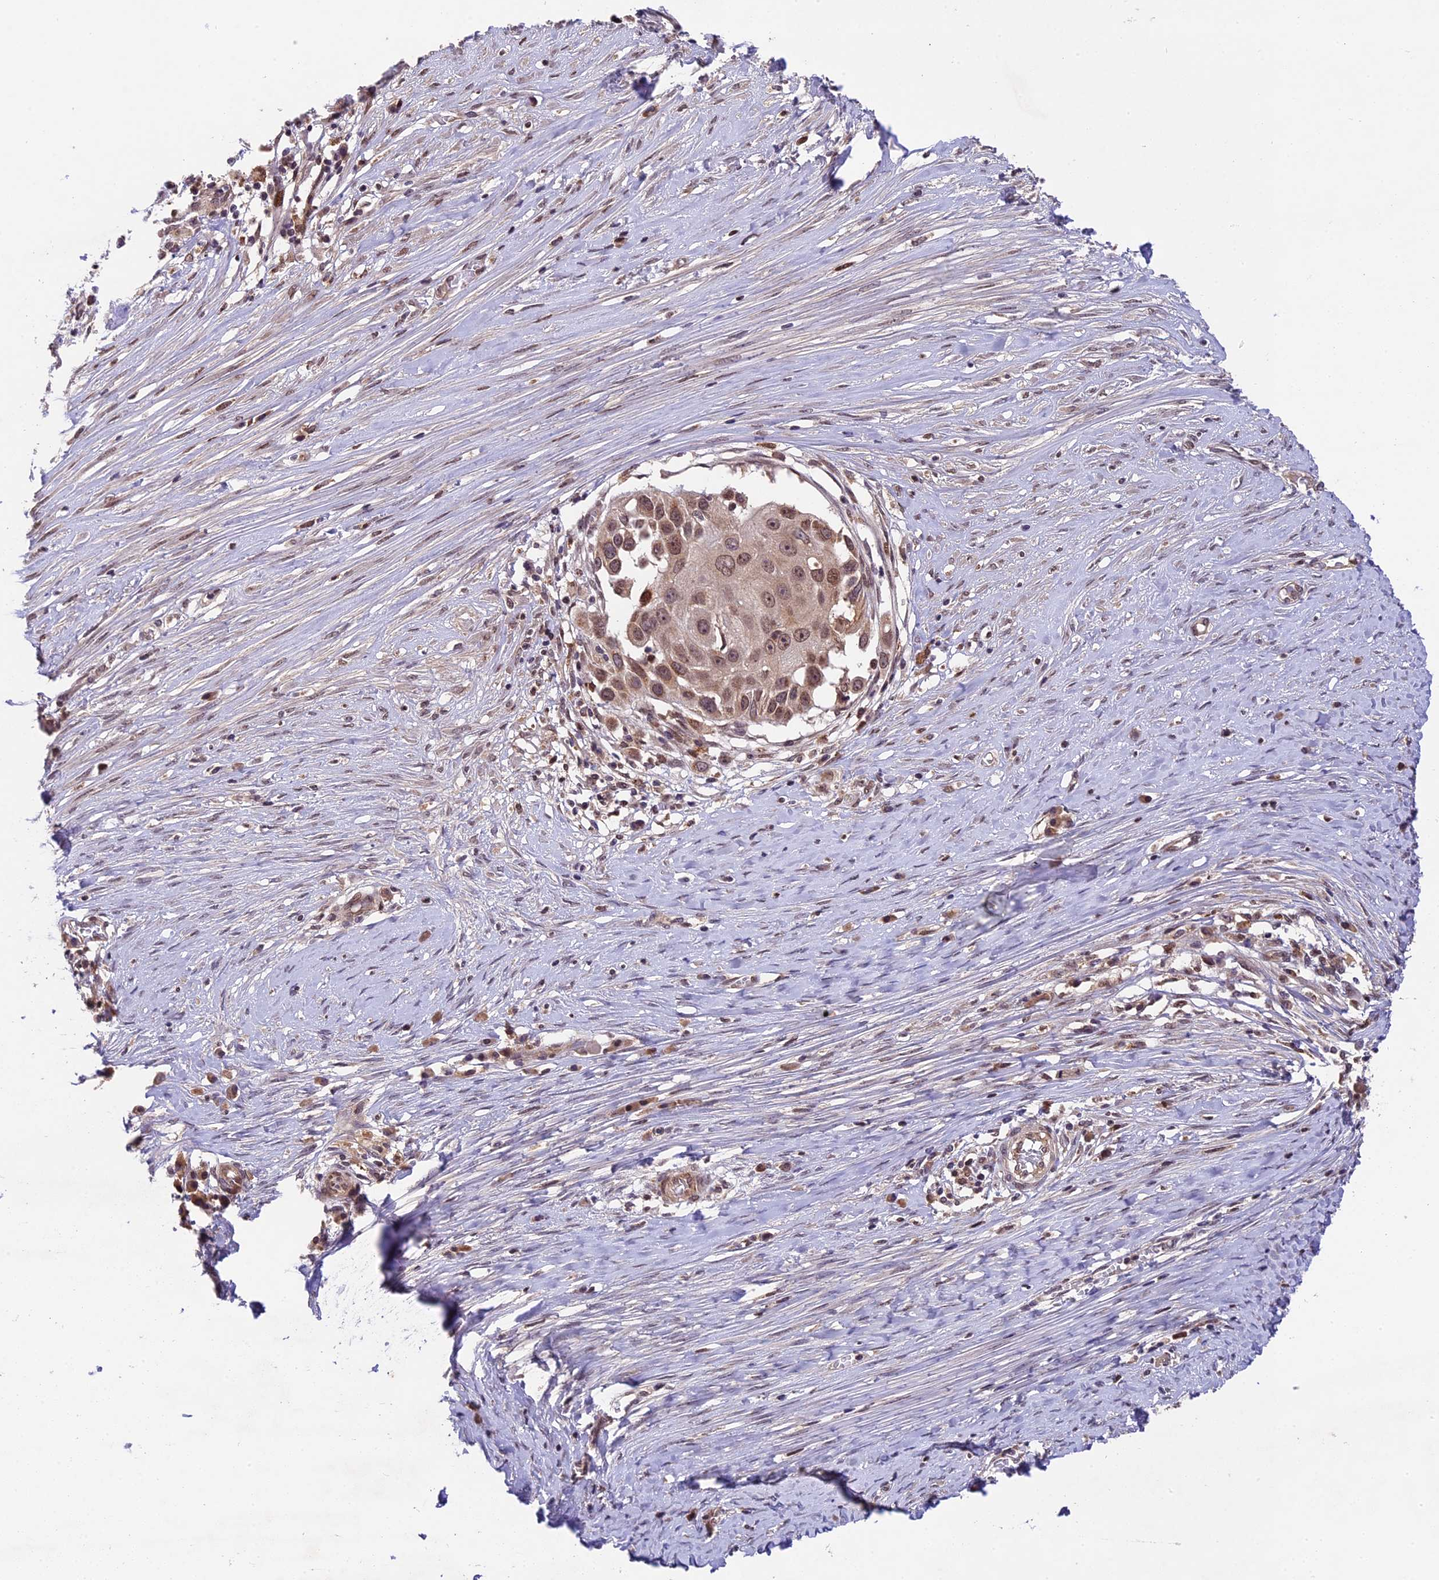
{"staining": {"intensity": "moderate", "quantity": ">75%", "location": "nuclear"}, "tissue": "skin cancer", "cell_type": "Tumor cells", "image_type": "cancer", "snomed": [{"axis": "morphology", "description": "Squamous cell carcinoma, NOS"}, {"axis": "topography", "description": "Skin"}], "caption": "Protein staining shows moderate nuclear positivity in approximately >75% of tumor cells in squamous cell carcinoma (skin).", "gene": "CCSER1", "patient": {"sex": "female", "age": 44}}